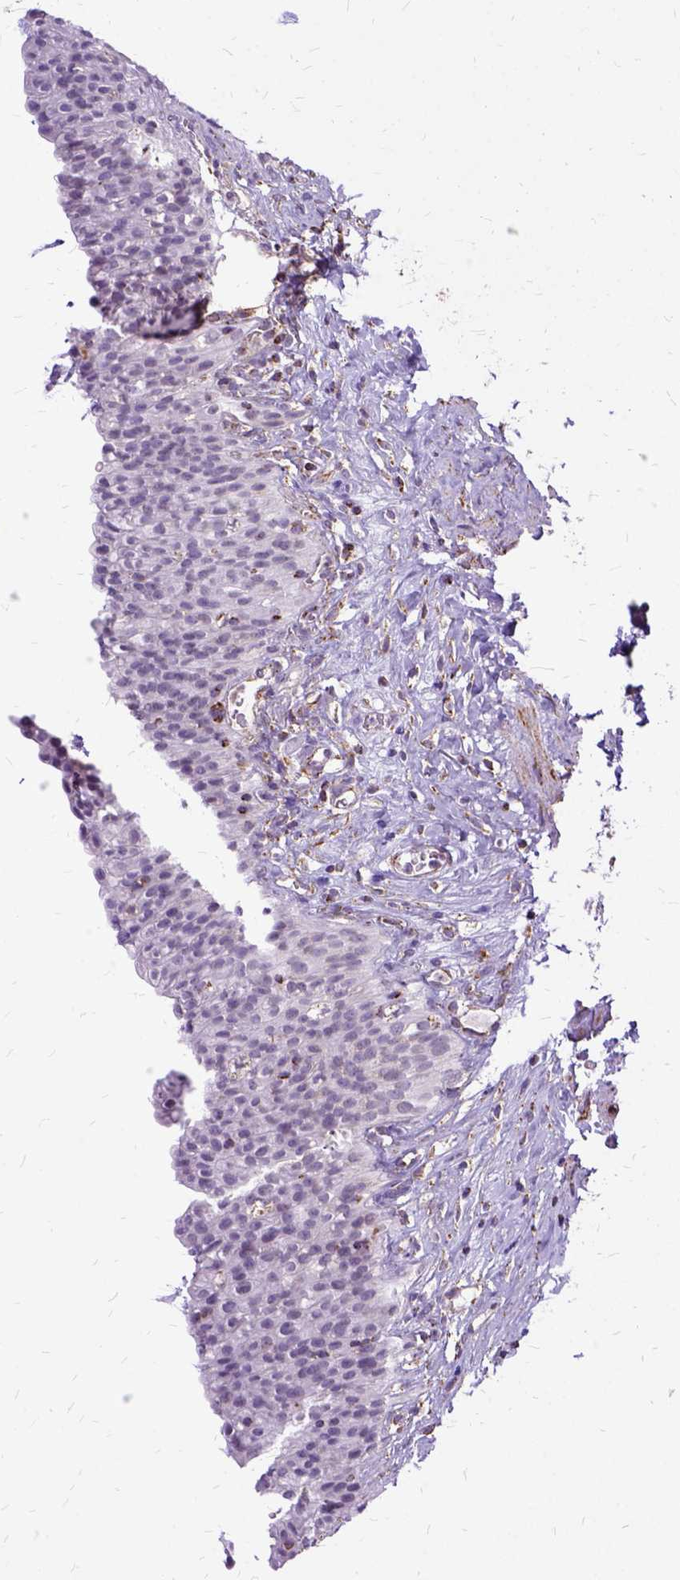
{"staining": {"intensity": "moderate", "quantity": "<25%", "location": "cytoplasmic/membranous"}, "tissue": "urinary bladder", "cell_type": "Urothelial cells", "image_type": "normal", "snomed": [{"axis": "morphology", "description": "Normal tissue, NOS"}, {"axis": "topography", "description": "Urinary bladder"}, {"axis": "topography", "description": "Prostate"}], "caption": "Protein expression analysis of unremarkable urinary bladder reveals moderate cytoplasmic/membranous staining in about <25% of urothelial cells.", "gene": "OXCT1", "patient": {"sex": "male", "age": 76}}